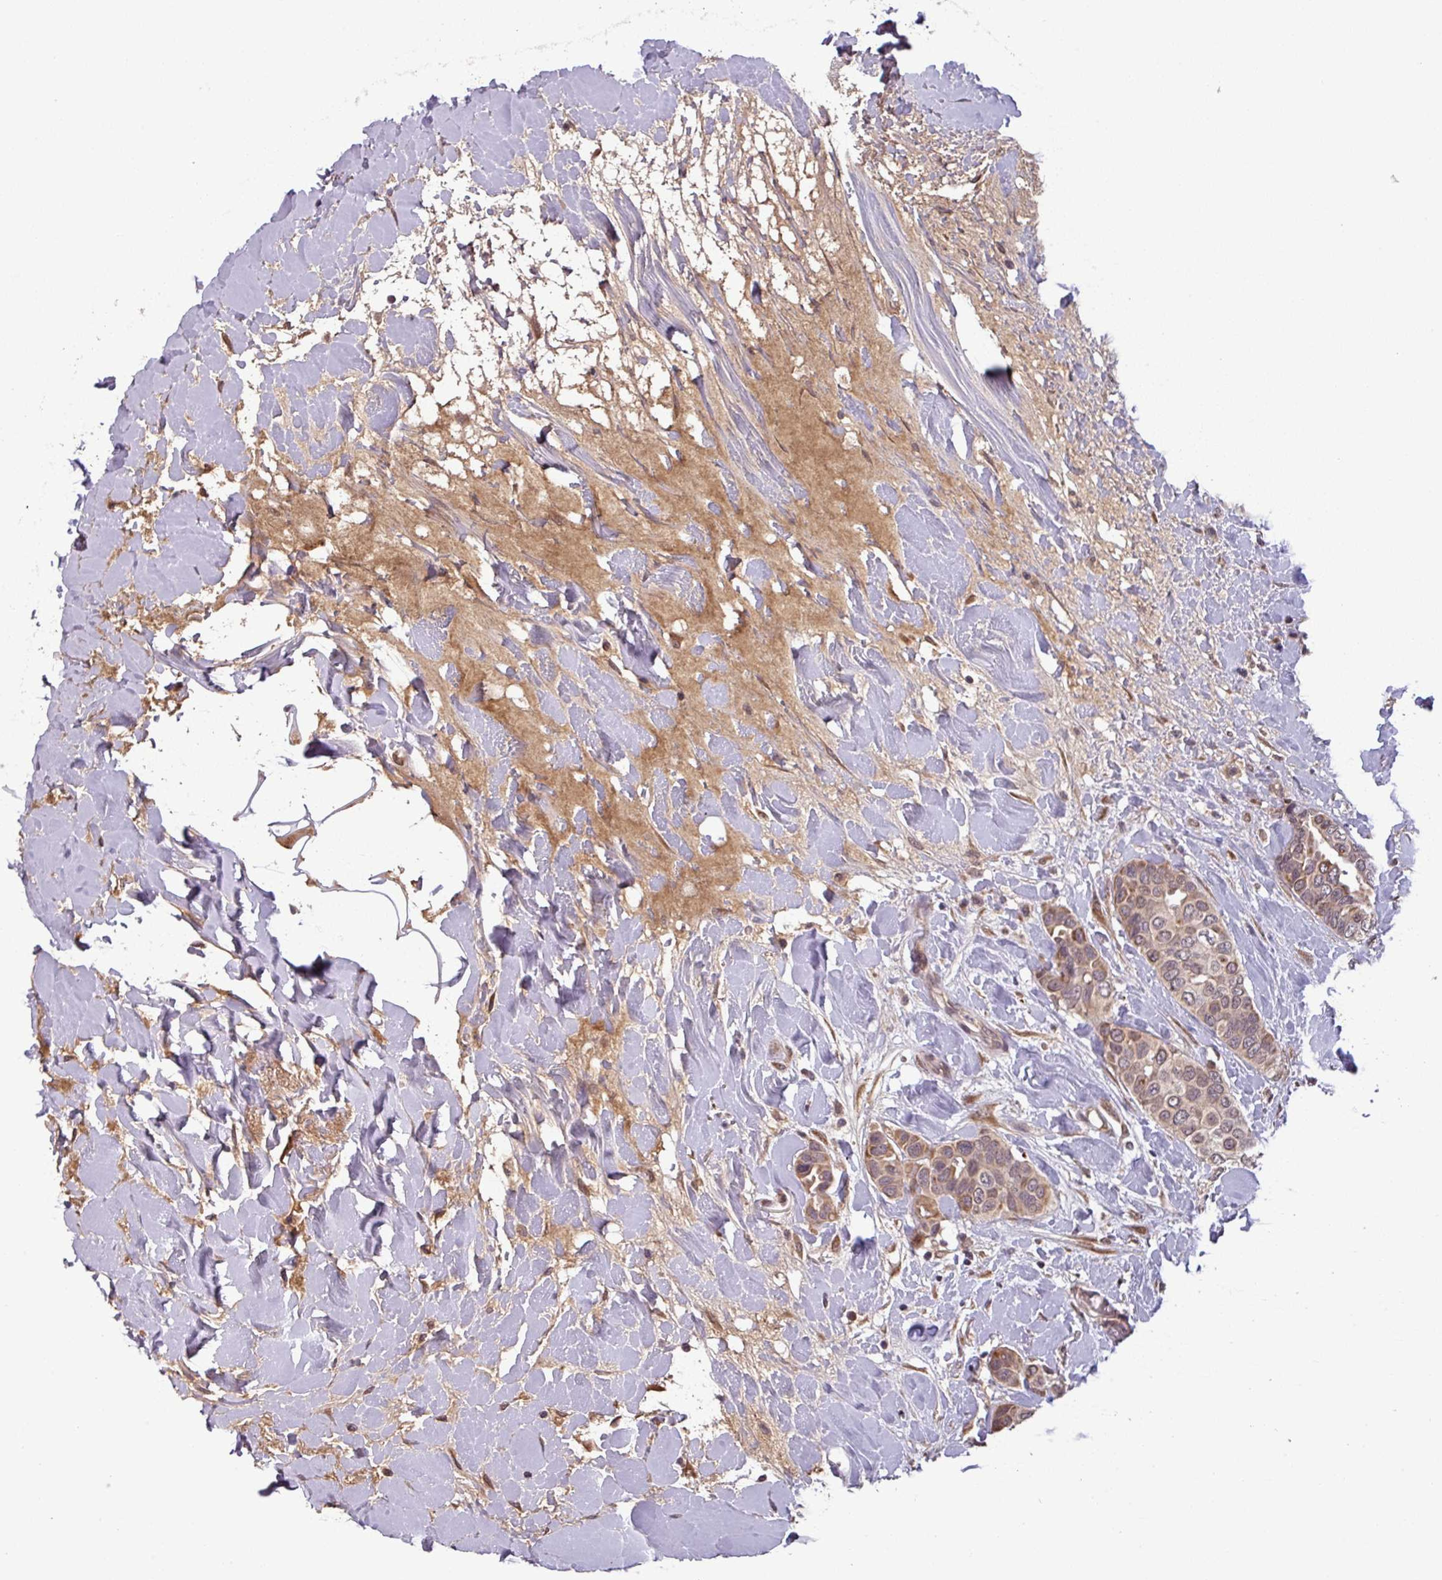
{"staining": {"intensity": "moderate", "quantity": ">75%", "location": "cytoplasmic/membranous,nuclear"}, "tissue": "breast cancer", "cell_type": "Tumor cells", "image_type": "cancer", "snomed": [{"axis": "morphology", "description": "Lobular carcinoma"}, {"axis": "topography", "description": "Breast"}], "caption": "Human lobular carcinoma (breast) stained with a protein marker reveals moderate staining in tumor cells.", "gene": "NOB1", "patient": {"sex": "female", "age": 51}}